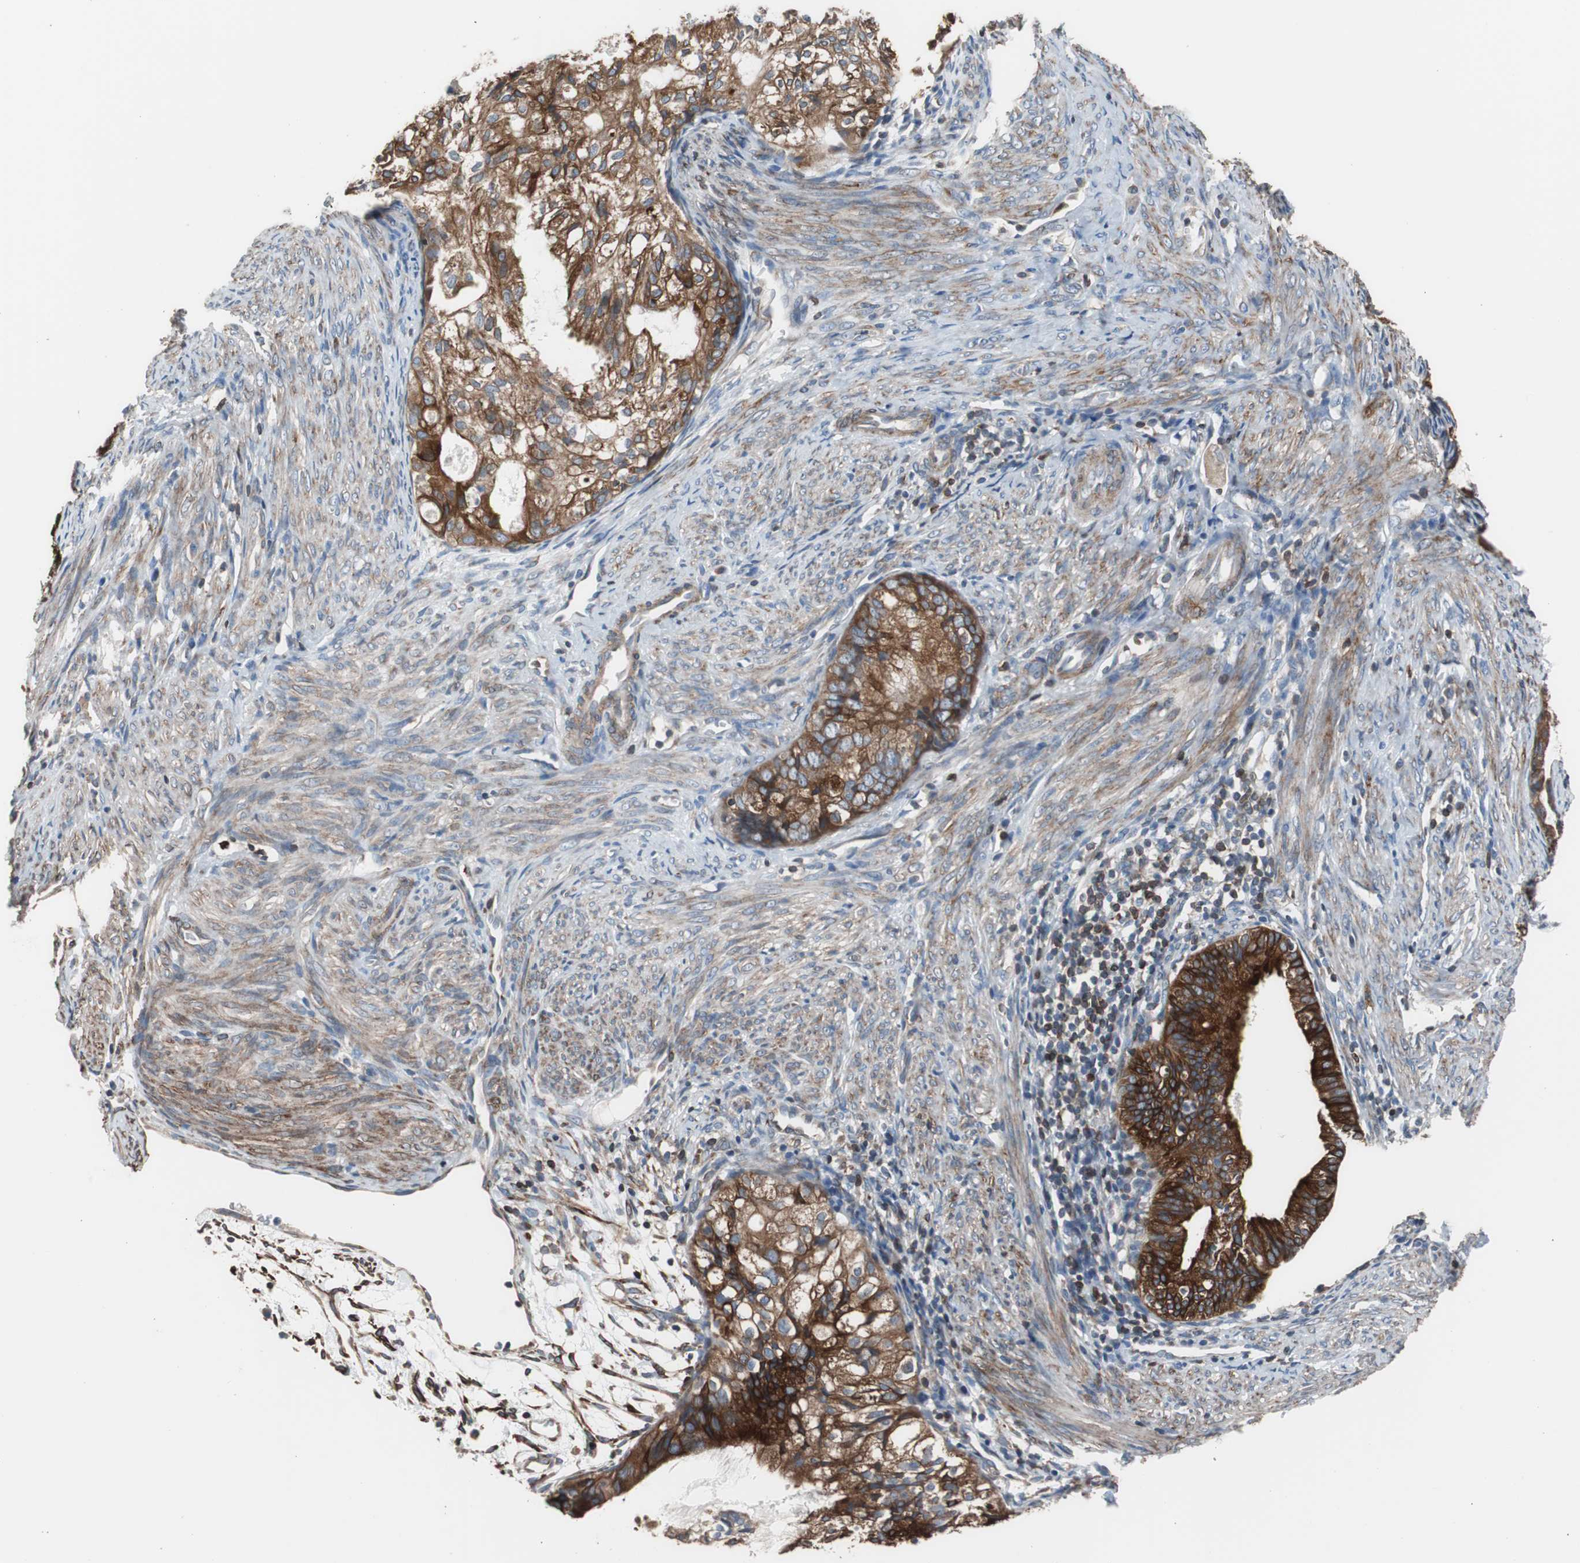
{"staining": {"intensity": "strong", "quantity": ">75%", "location": "cytoplasmic/membranous"}, "tissue": "cervical cancer", "cell_type": "Tumor cells", "image_type": "cancer", "snomed": [{"axis": "morphology", "description": "Normal tissue, NOS"}, {"axis": "morphology", "description": "Adenocarcinoma, NOS"}, {"axis": "topography", "description": "Cervix"}, {"axis": "topography", "description": "Endometrium"}], "caption": "The immunohistochemical stain shows strong cytoplasmic/membranous staining in tumor cells of cervical cancer tissue.", "gene": "PBXIP1", "patient": {"sex": "female", "age": 86}}